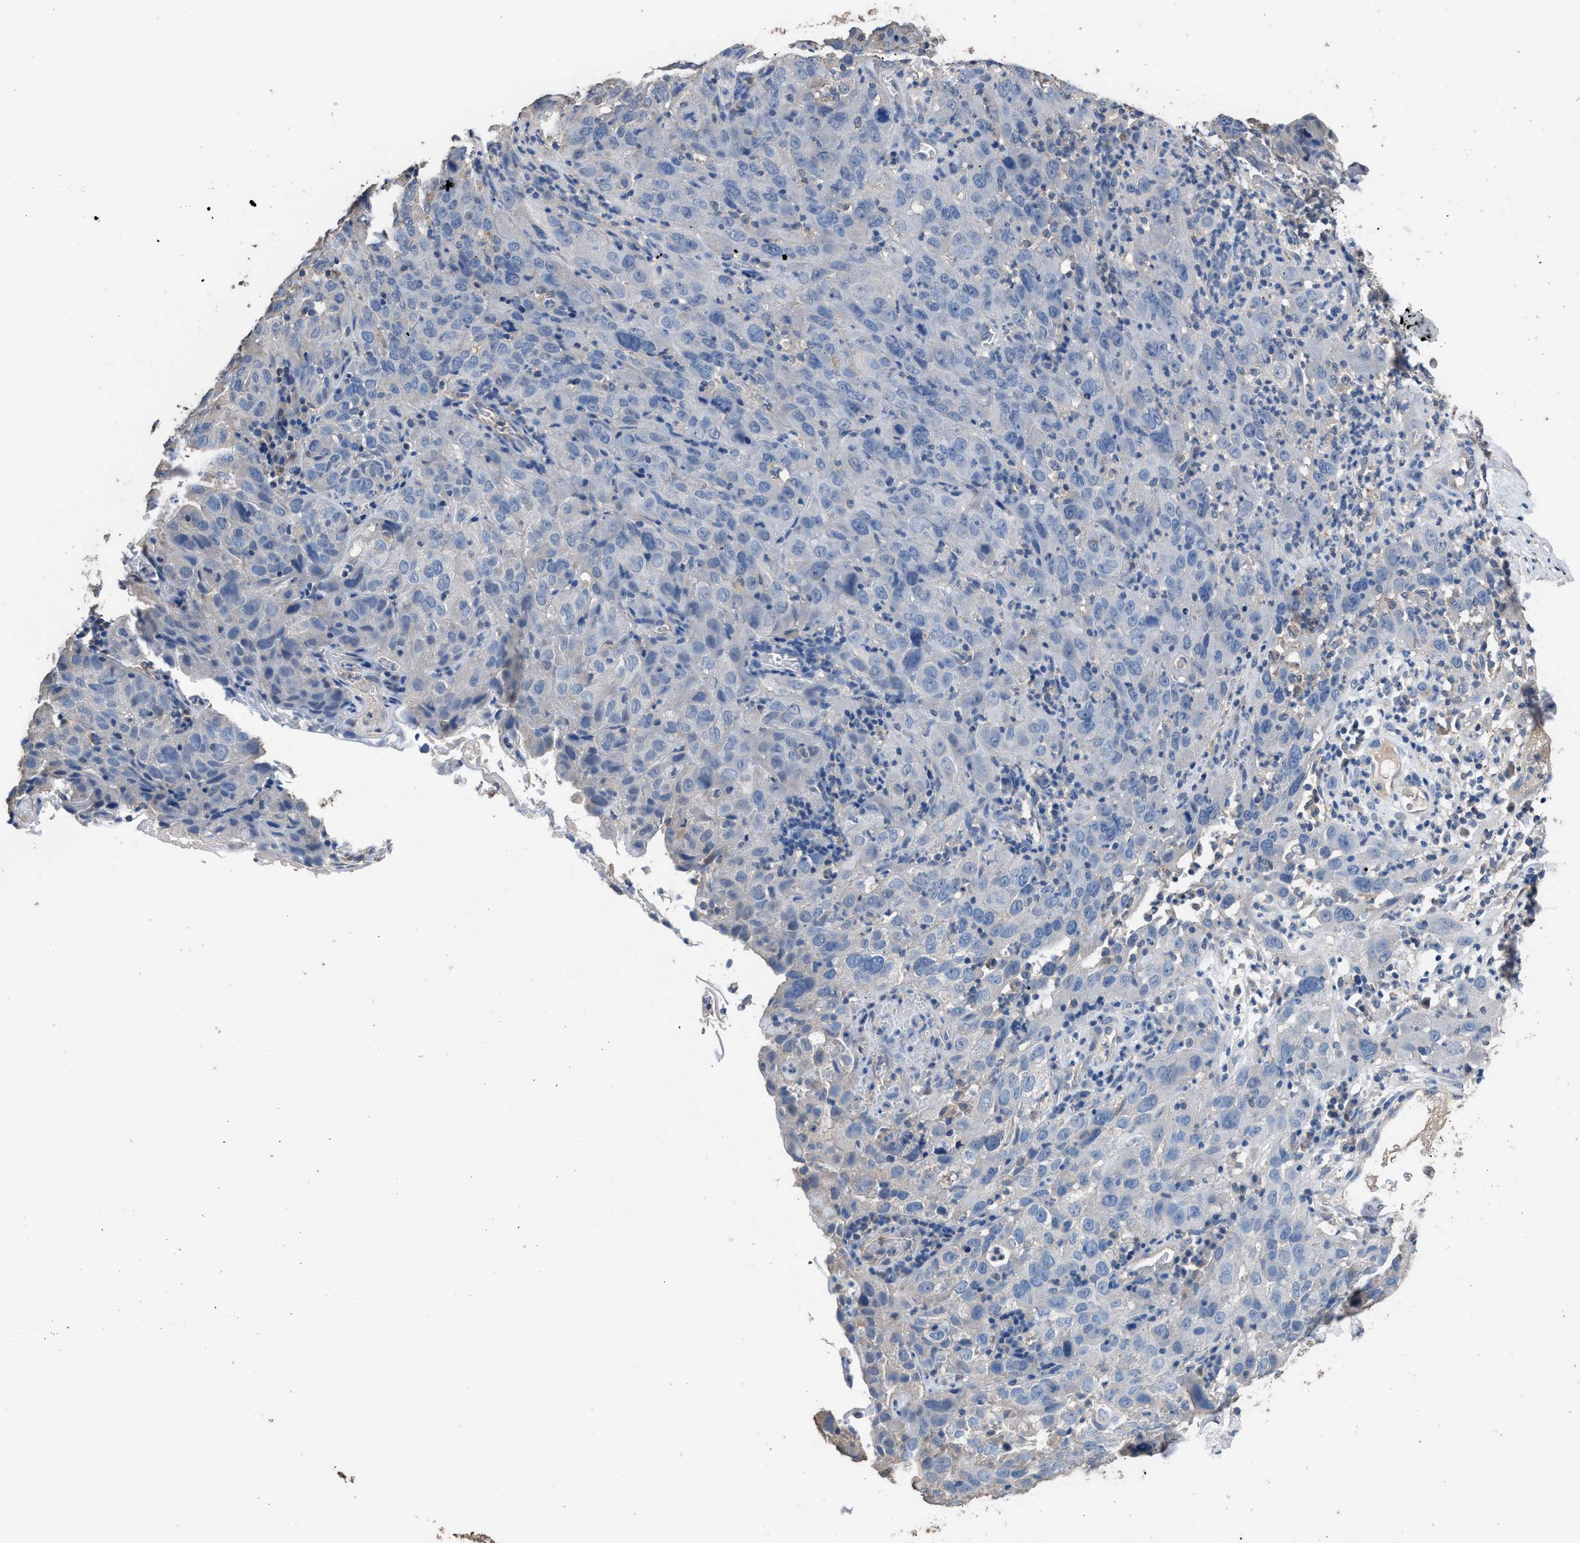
{"staining": {"intensity": "negative", "quantity": "none", "location": "none"}, "tissue": "cervical cancer", "cell_type": "Tumor cells", "image_type": "cancer", "snomed": [{"axis": "morphology", "description": "Squamous cell carcinoma, NOS"}, {"axis": "topography", "description": "Cervix"}], "caption": "Tumor cells are negative for brown protein staining in squamous cell carcinoma (cervical).", "gene": "ITSN1", "patient": {"sex": "female", "age": 32}}